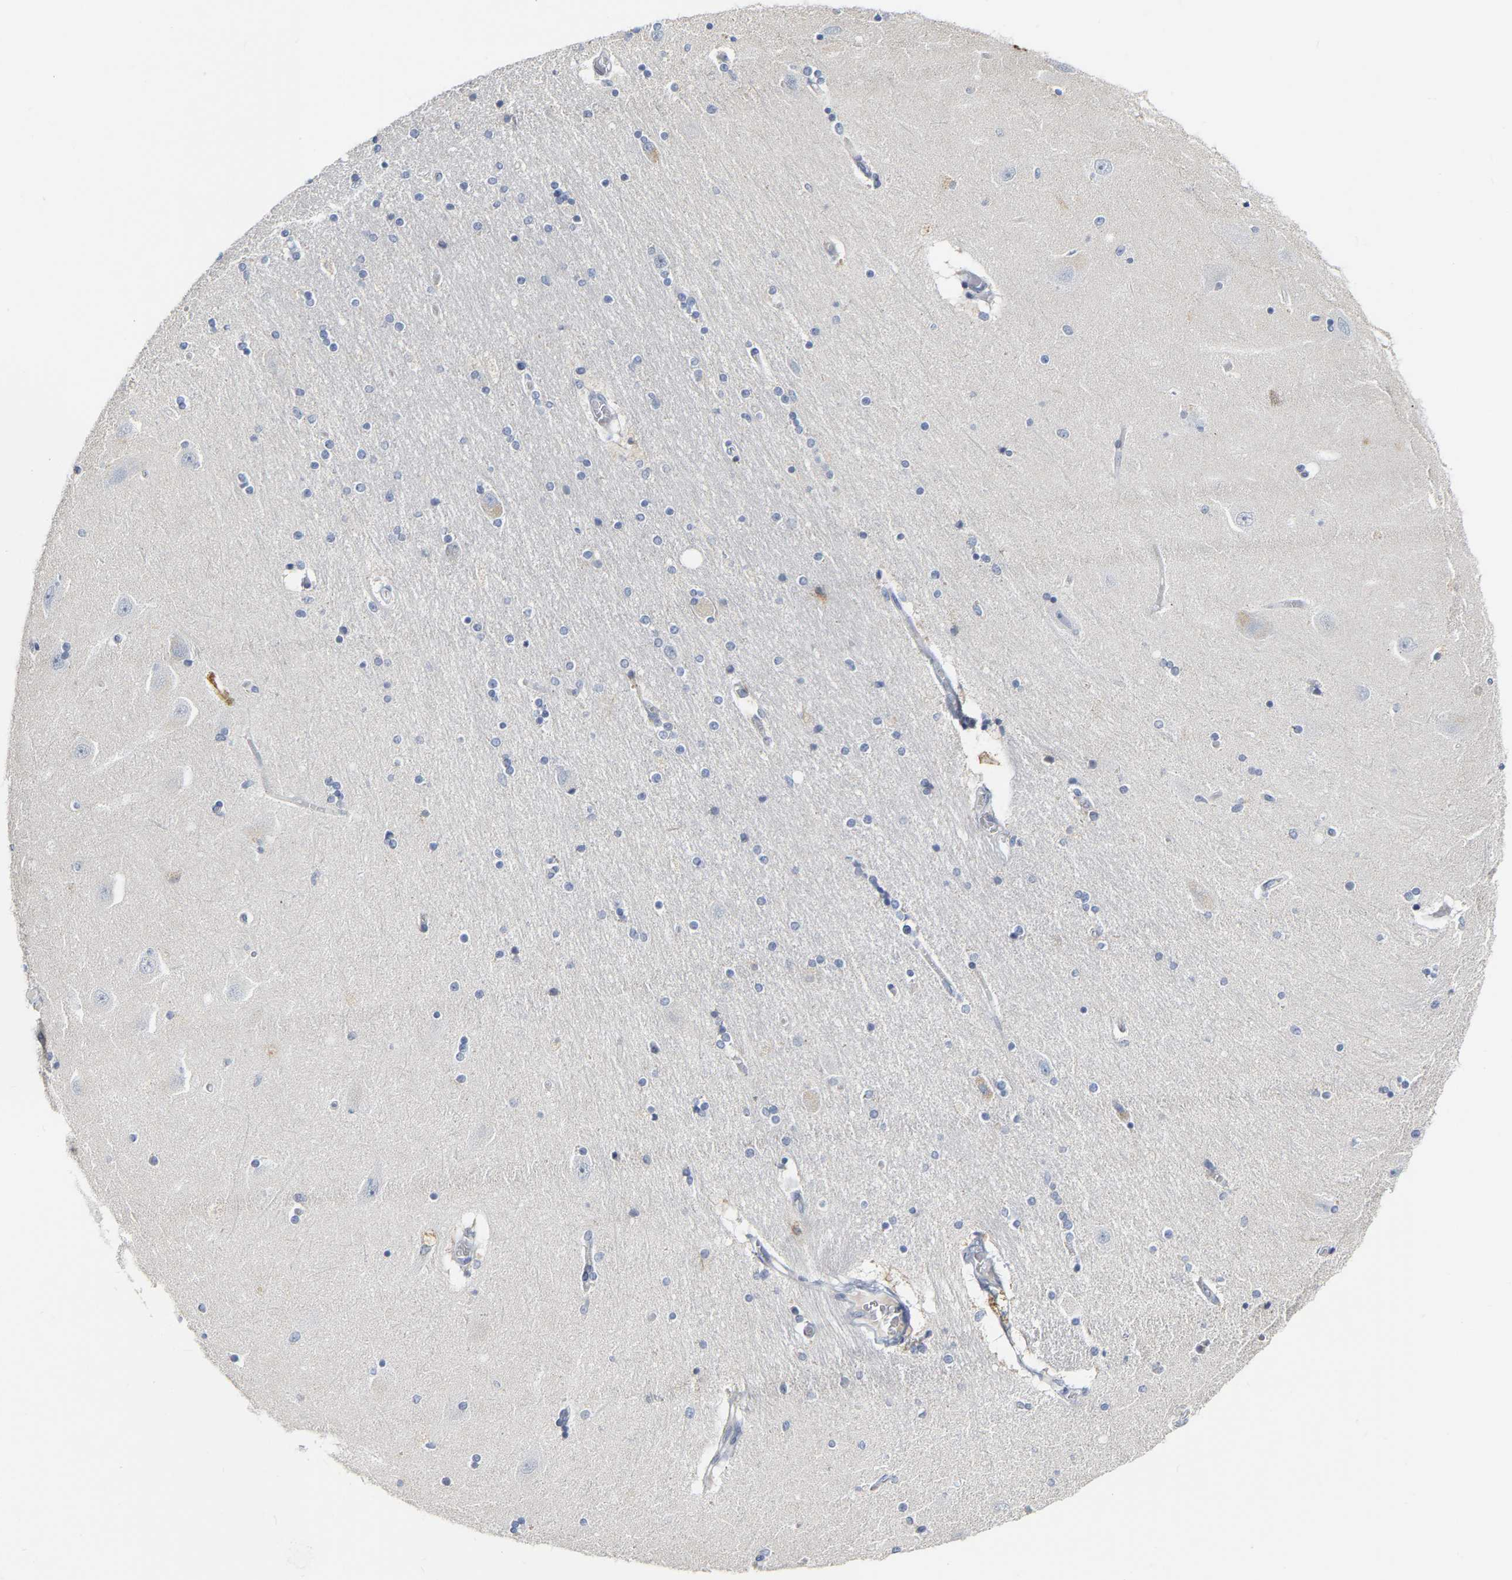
{"staining": {"intensity": "negative", "quantity": "none", "location": "none"}, "tissue": "hippocampus", "cell_type": "Glial cells", "image_type": "normal", "snomed": [{"axis": "morphology", "description": "Normal tissue, NOS"}, {"axis": "topography", "description": "Hippocampus"}], "caption": "High power microscopy photomicrograph of an IHC micrograph of benign hippocampus, revealing no significant staining in glial cells.", "gene": "KRT76", "patient": {"sex": "female", "age": 54}}